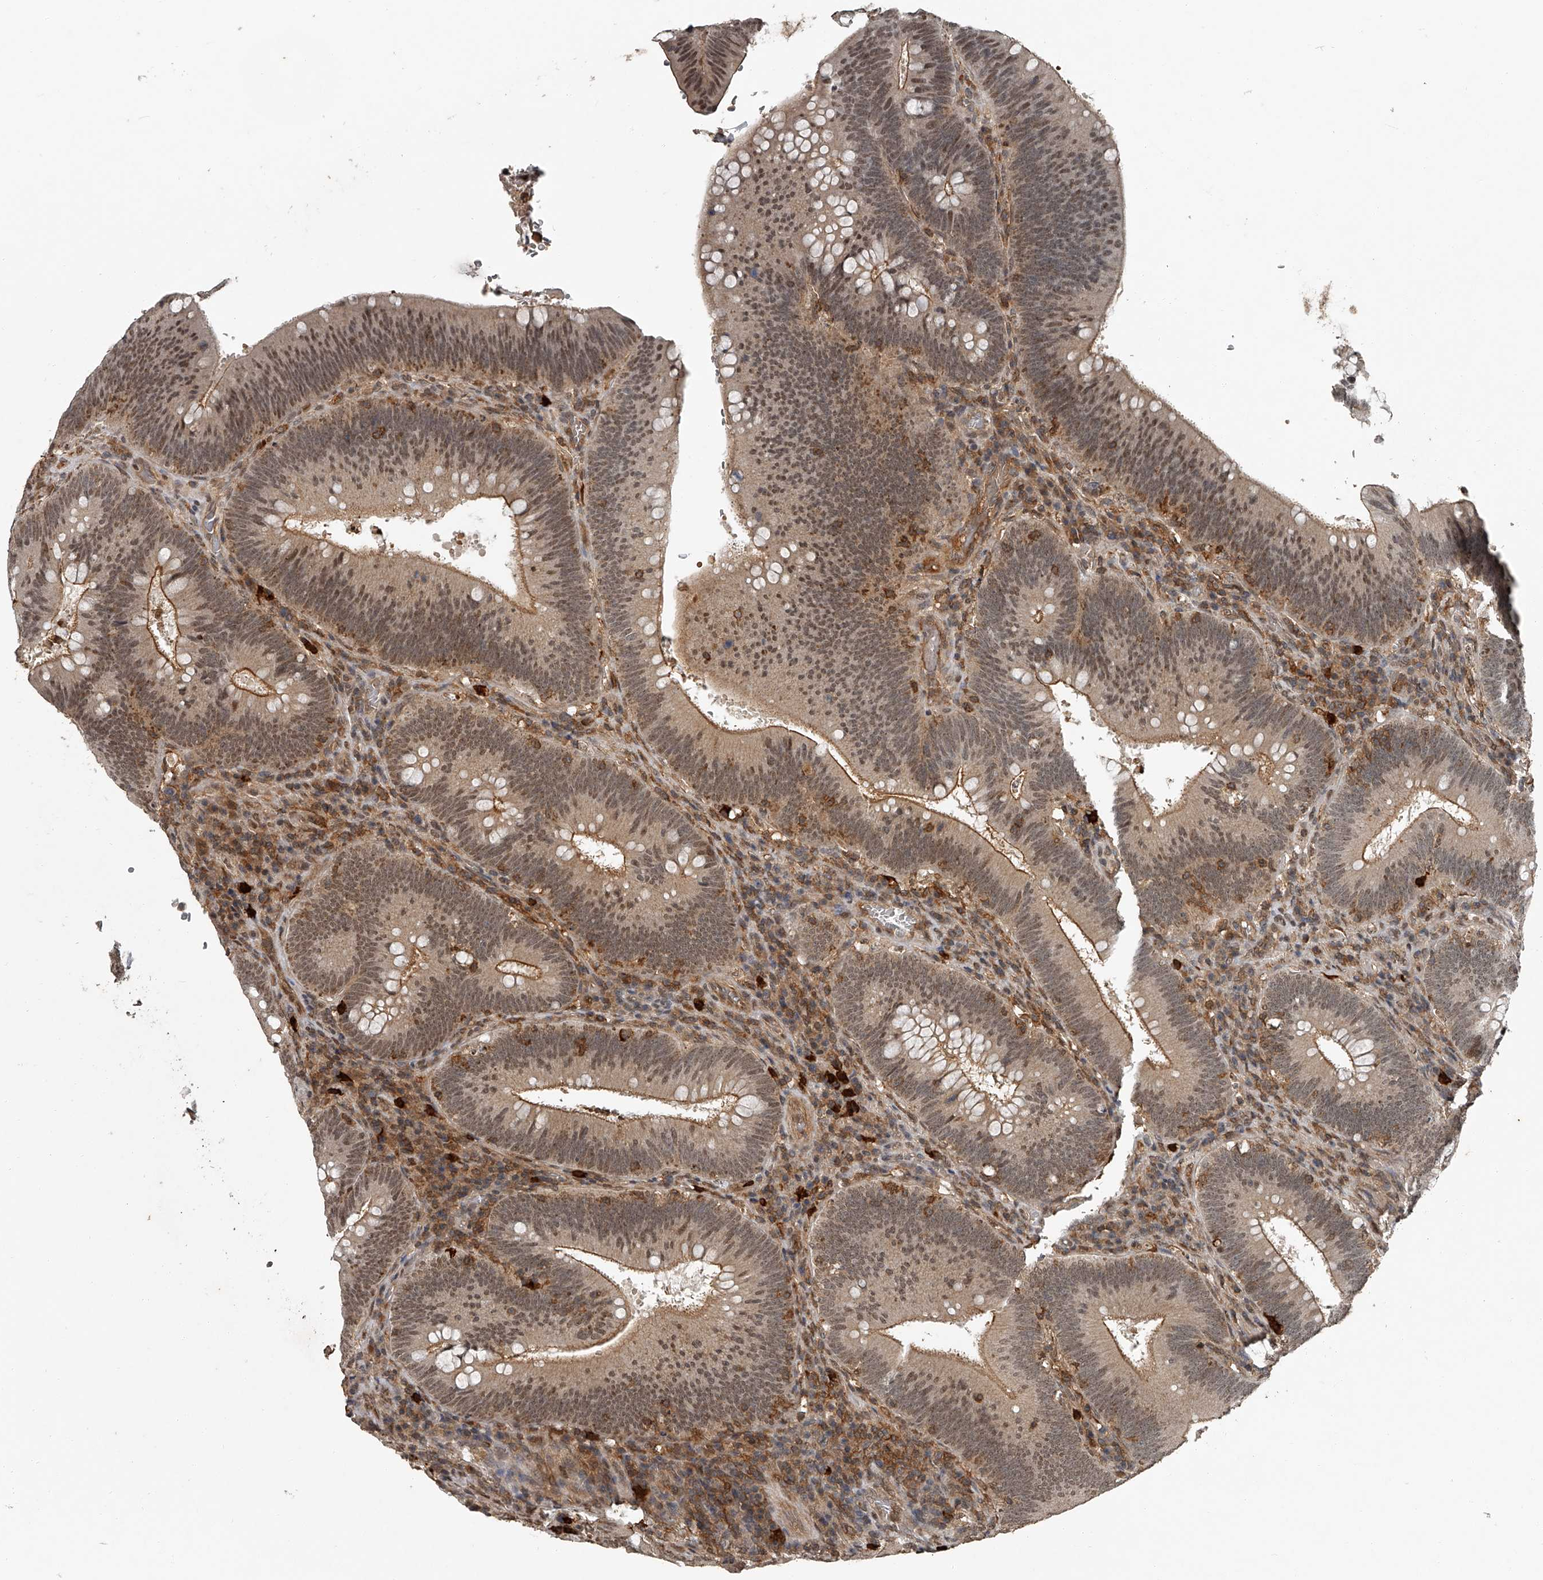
{"staining": {"intensity": "moderate", "quantity": ">75%", "location": "cytoplasmic/membranous,nuclear"}, "tissue": "colorectal cancer", "cell_type": "Tumor cells", "image_type": "cancer", "snomed": [{"axis": "morphology", "description": "Normal tissue, NOS"}, {"axis": "topography", "description": "Colon"}], "caption": "Tumor cells exhibit medium levels of moderate cytoplasmic/membranous and nuclear positivity in about >75% of cells in human colorectal cancer.", "gene": "PLEKHG1", "patient": {"sex": "female", "age": 82}}